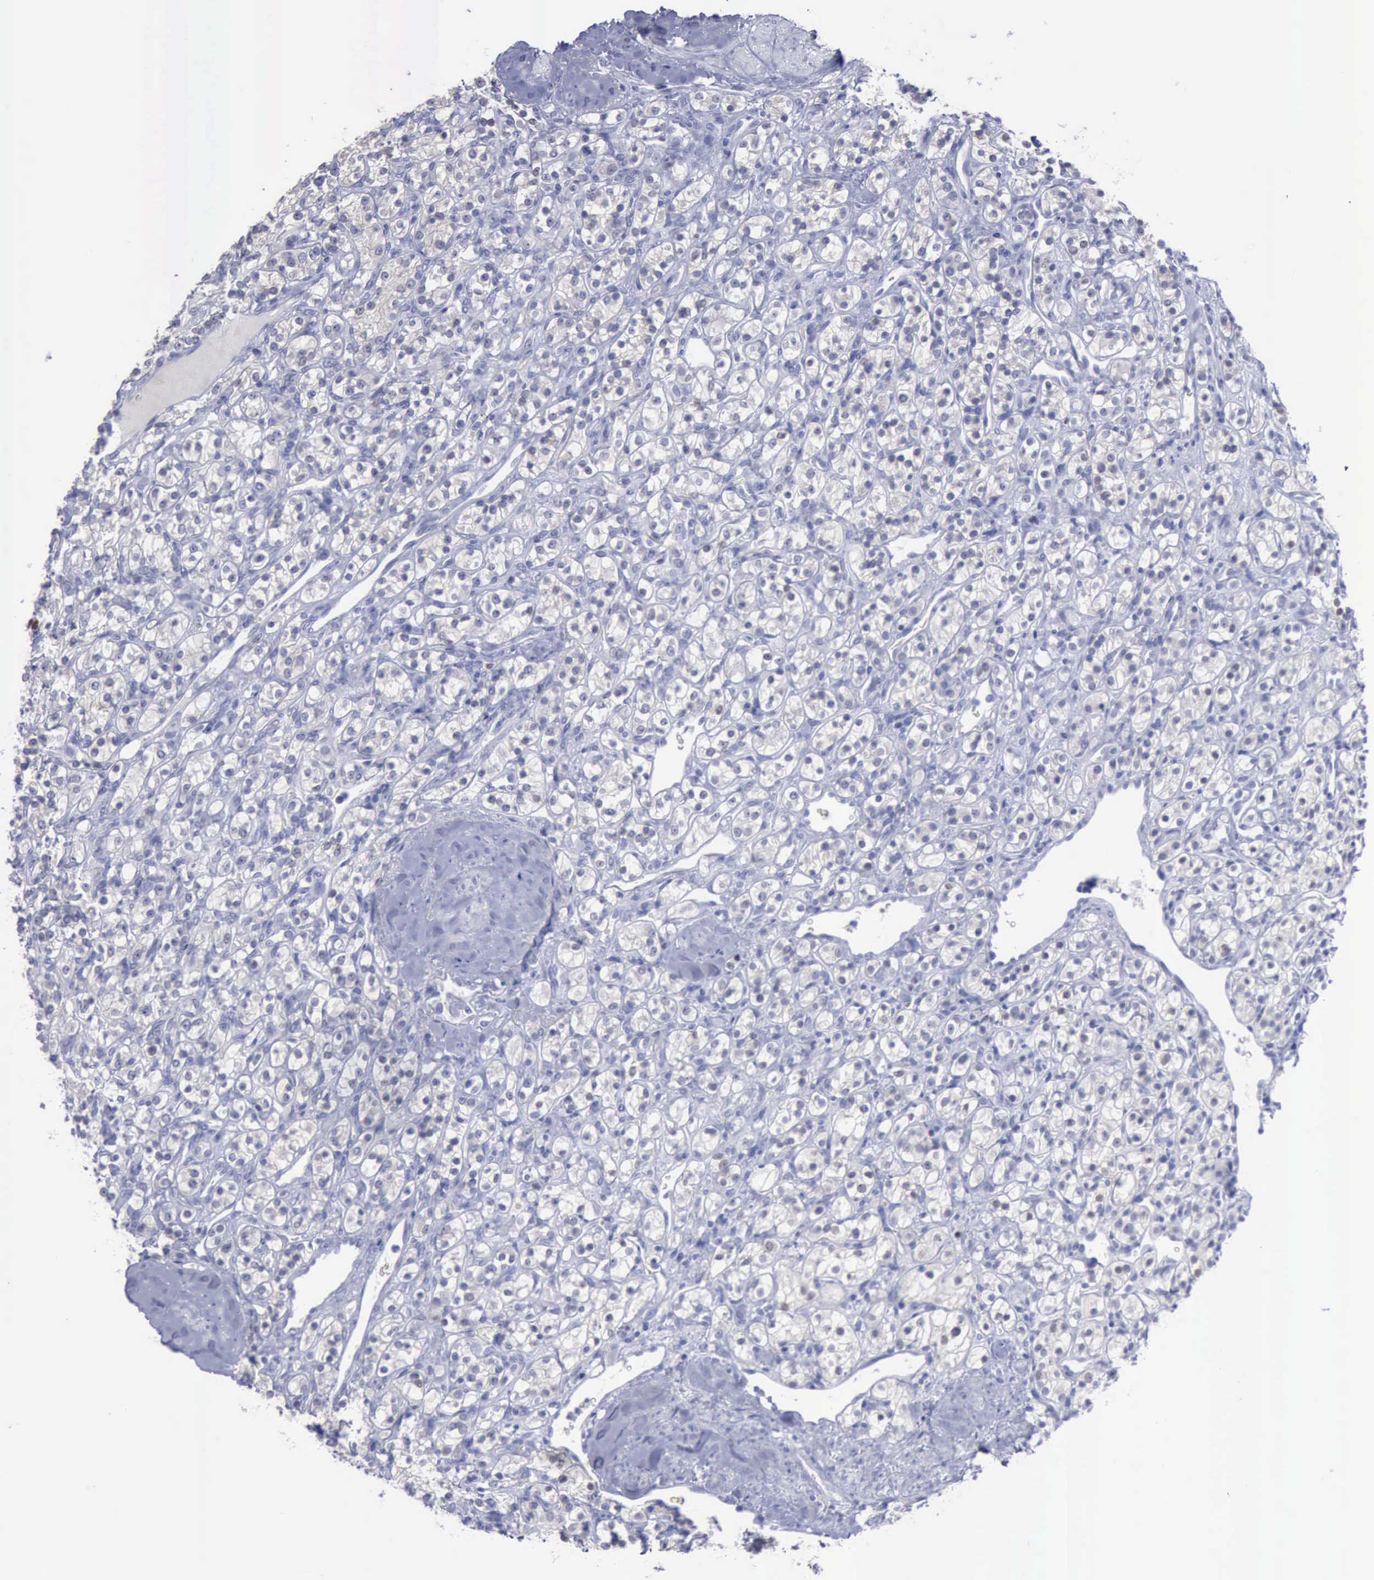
{"staining": {"intensity": "negative", "quantity": "none", "location": "none"}, "tissue": "renal cancer", "cell_type": "Tumor cells", "image_type": "cancer", "snomed": [{"axis": "morphology", "description": "Adenocarcinoma, NOS"}, {"axis": "topography", "description": "Kidney"}], "caption": "An immunohistochemistry (IHC) micrograph of adenocarcinoma (renal) is shown. There is no staining in tumor cells of adenocarcinoma (renal). (Immunohistochemistry, brightfield microscopy, high magnification).", "gene": "SATB2", "patient": {"sex": "male", "age": 77}}